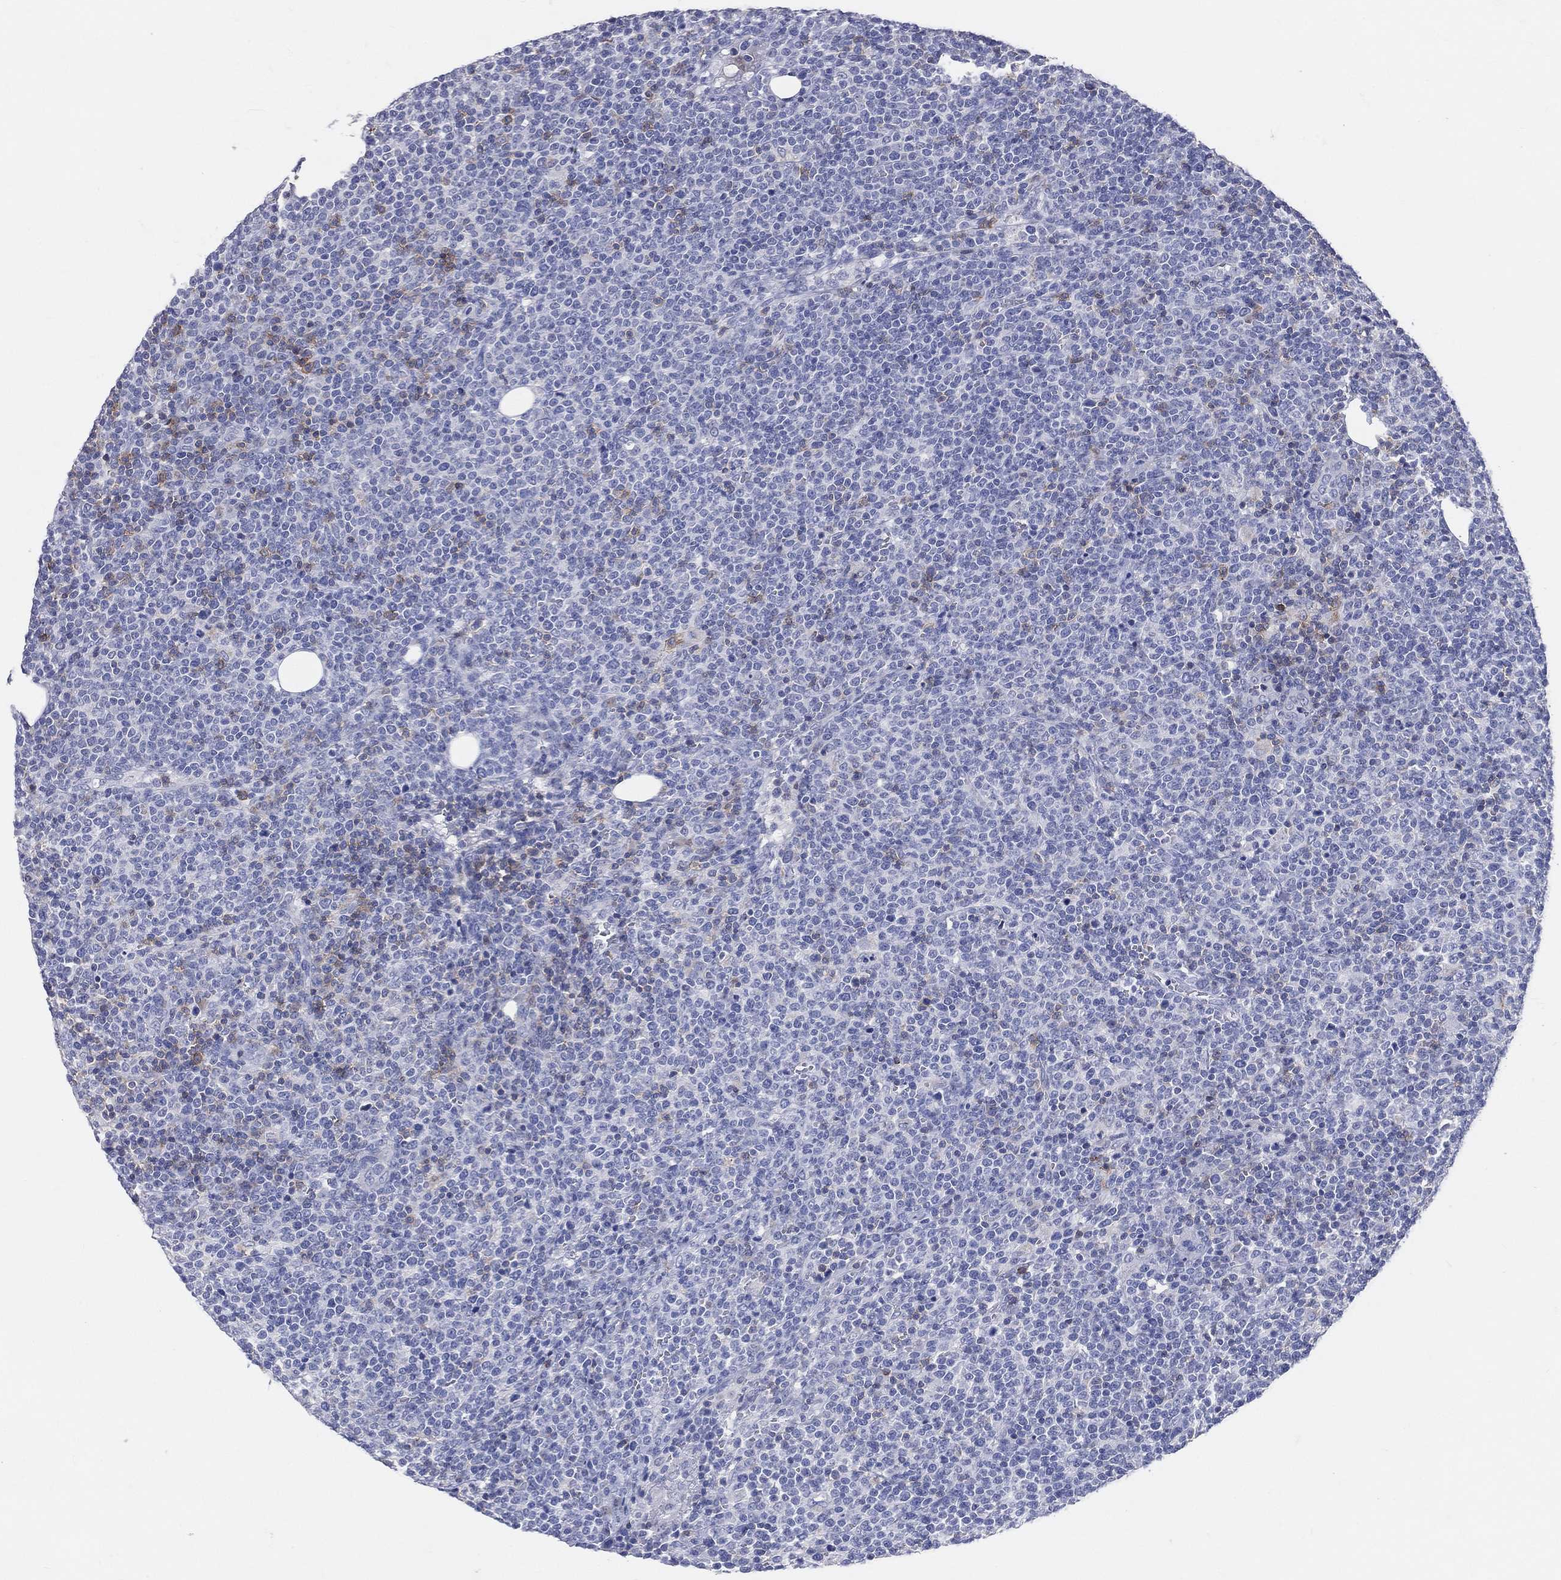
{"staining": {"intensity": "moderate", "quantity": "<25%", "location": "cytoplasmic/membranous"}, "tissue": "lymphoma", "cell_type": "Tumor cells", "image_type": "cancer", "snomed": [{"axis": "morphology", "description": "Malignant lymphoma, non-Hodgkin's type, High grade"}, {"axis": "topography", "description": "Lymph node"}], "caption": "A brown stain shows moderate cytoplasmic/membranous positivity of a protein in lymphoma tumor cells.", "gene": "LAT", "patient": {"sex": "male", "age": 61}}